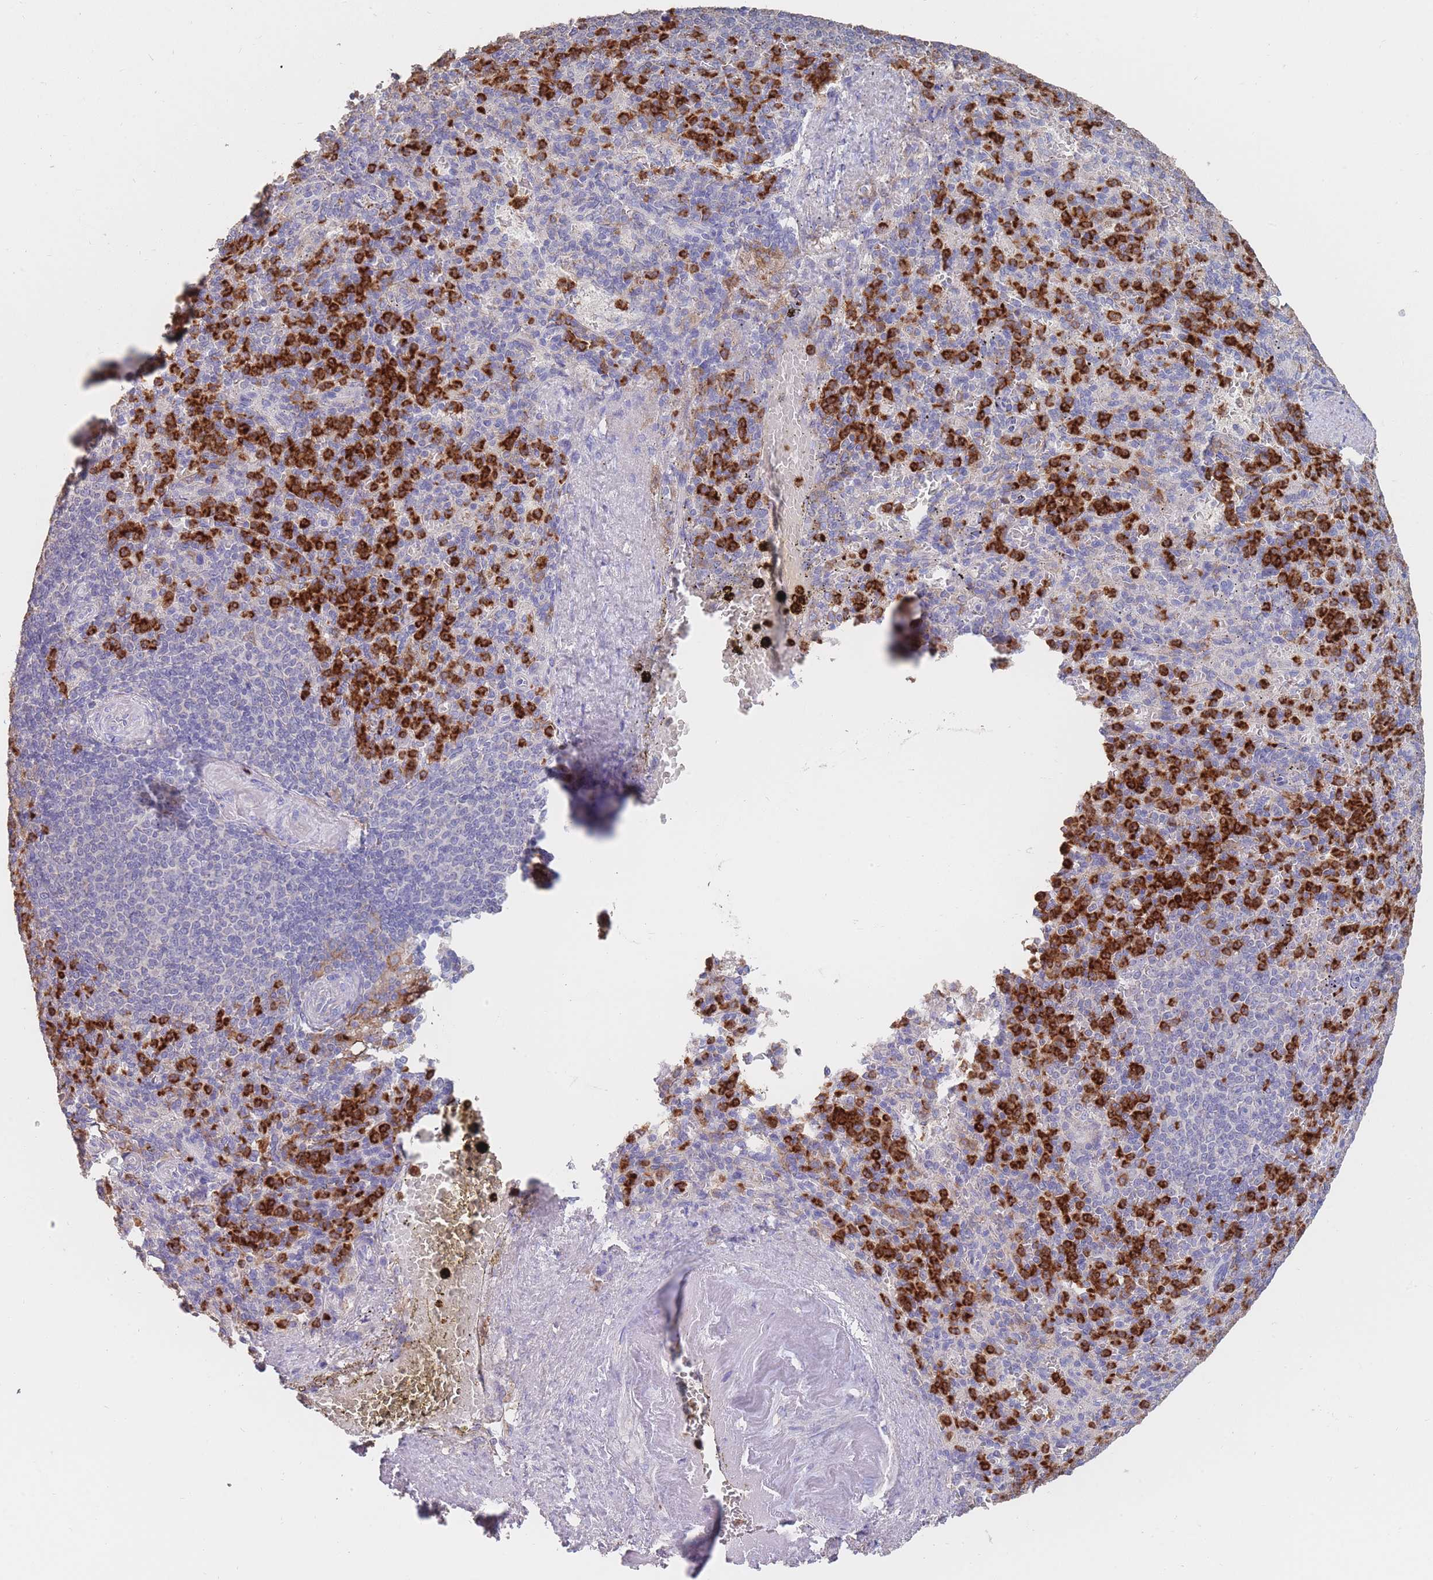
{"staining": {"intensity": "strong", "quantity": "25%-75%", "location": "cytoplasmic/membranous"}, "tissue": "spleen", "cell_type": "Cells in red pulp", "image_type": "normal", "snomed": [{"axis": "morphology", "description": "Normal tissue, NOS"}, {"axis": "topography", "description": "Spleen"}], "caption": "This is a micrograph of immunohistochemistry (IHC) staining of unremarkable spleen, which shows strong expression in the cytoplasmic/membranous of cells in red pulp.", "gene": "CLEC12A", "patient": {"sex": "female", "age": 74}}